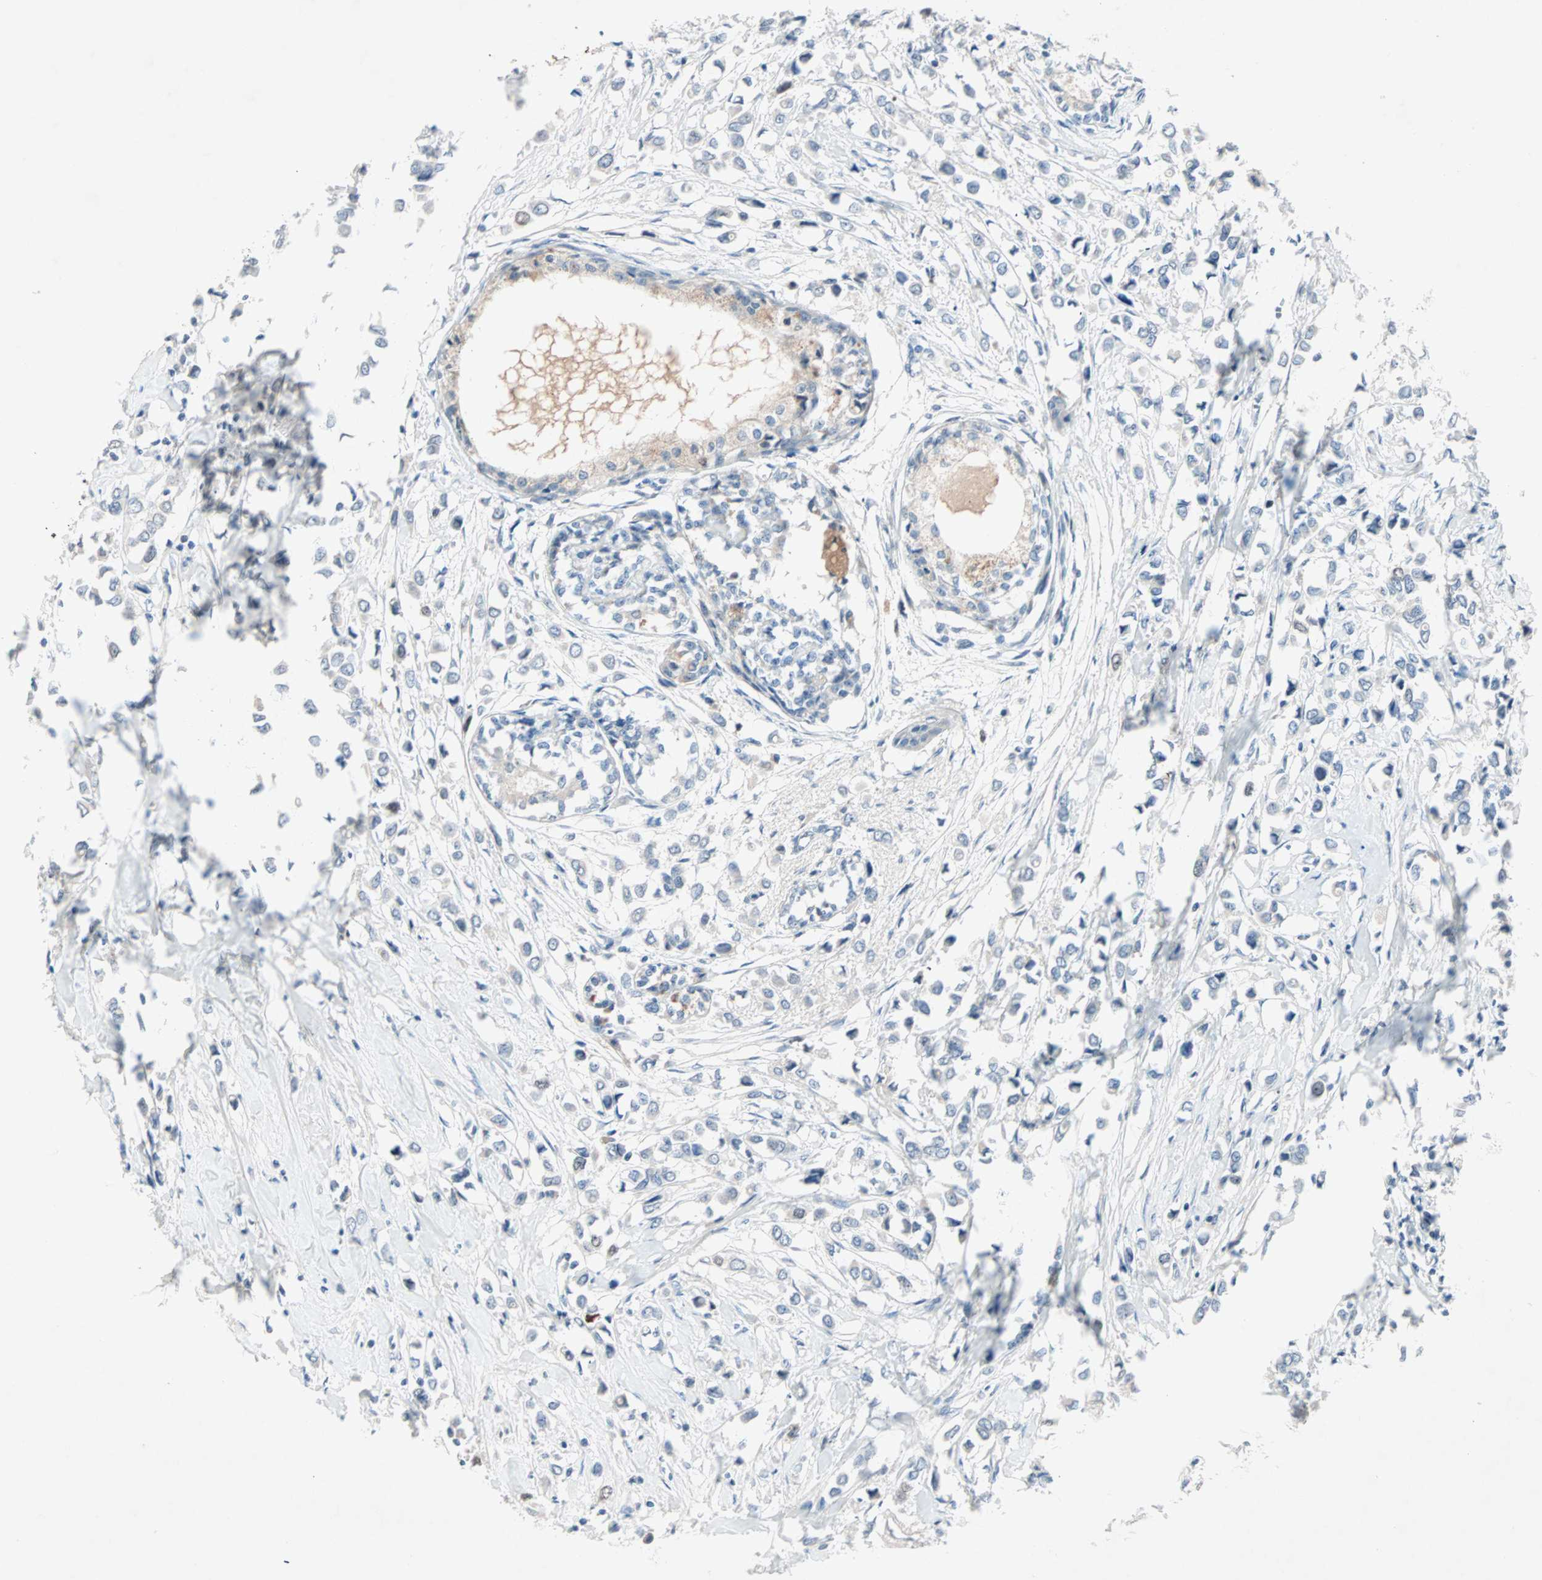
{"staining": {"intensity": "negative", "quantity": "none", "location": "none"}, "tissue": "breast cancer", "cell_type": "Tumor cells", "image_type": "cancer", "snomed": [{"axis": "morphology", "description": "Lobular carcinoma"}, {"axis": "topography", "description": "Breast"}], "caption": "The immunohistochemistry micrograph has no significant staining in tumor cells of lobular carcinoma (breast) tissue.", "gene": "CCNE2", "patient": {"sex": "female", "age": 51}}